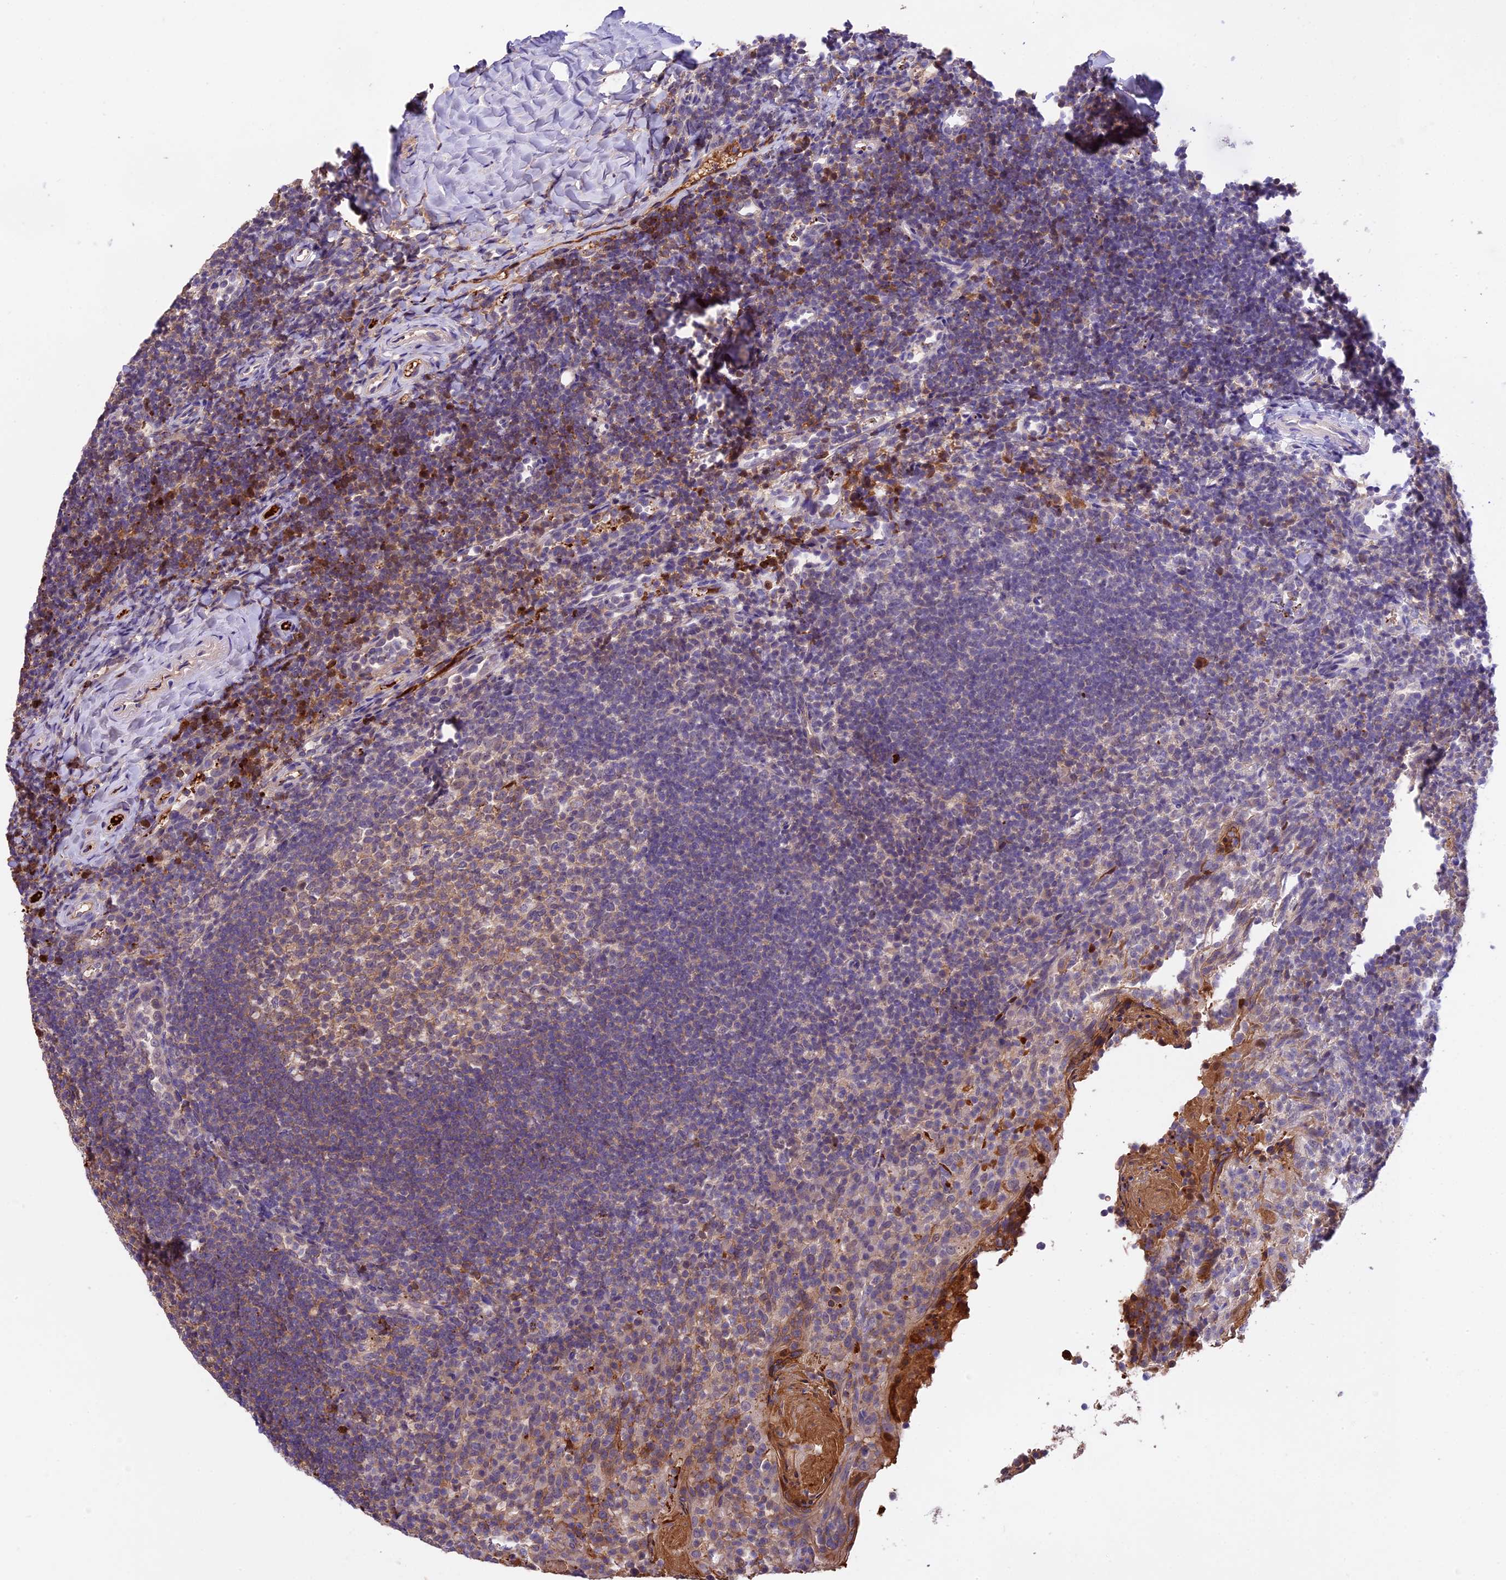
{"staining": {"intensity": "weak", "quantity": ">75%", "location": "cytoplasmic/membranous"}, "tissue": "tonsil", "cell_type": "Germinal center cells", "image_type": "normal", "snomed": [{"axis": "morphology", "description": "Normal tissue, NOS"}, {"axis": "topography", "description": "Tonsil"}], "caption": "Immunohistochemical staining of benign tonsil displays weak cytoplasmic/membranous protein staining in about >75% of germinal center cells. (DAB (3,3'-diaminobenzidine) = brown stain, brightfield microscopy at high magnification).", "gene": "PHAF1", "patient": {"sex": "female", "age": 10}}